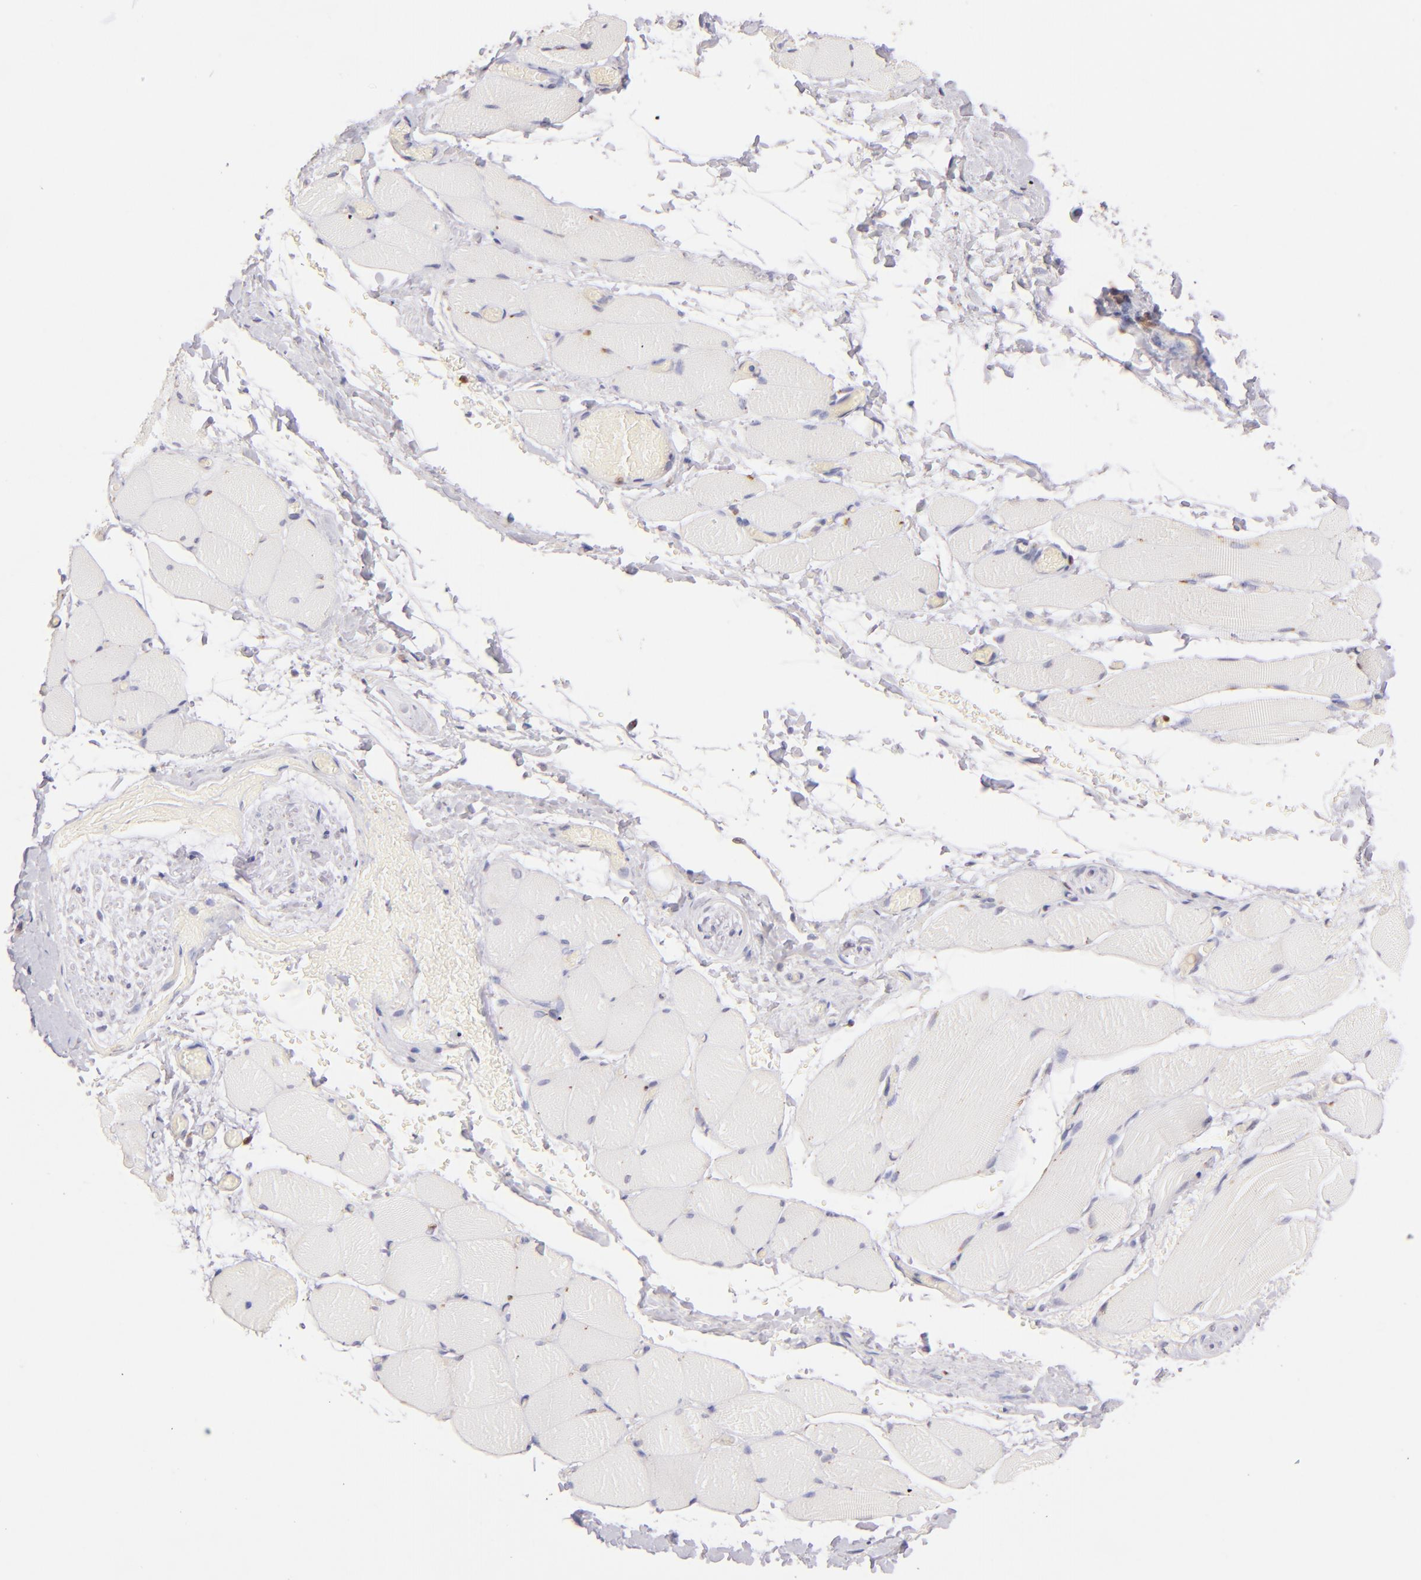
{"staining": {"intensity": "negative", "quantity": "none", "location": "none"}, "tissue": "skeletal muscle", "cell_type": "Myocytes", "image_type": "normal", "snomed": [{"axis": "morphology", "description": "Normal tissue, NOS"}, {"axis": "topography", "description": "Skeletal muscle"}, {"axis": "topography", "description": "Soft tissue"}], "caption": "The image displays no significant staining in myocytes of skeletal muscle.", "gene": "ZAP70", "patient": {"sex": "female", "age": 58}}